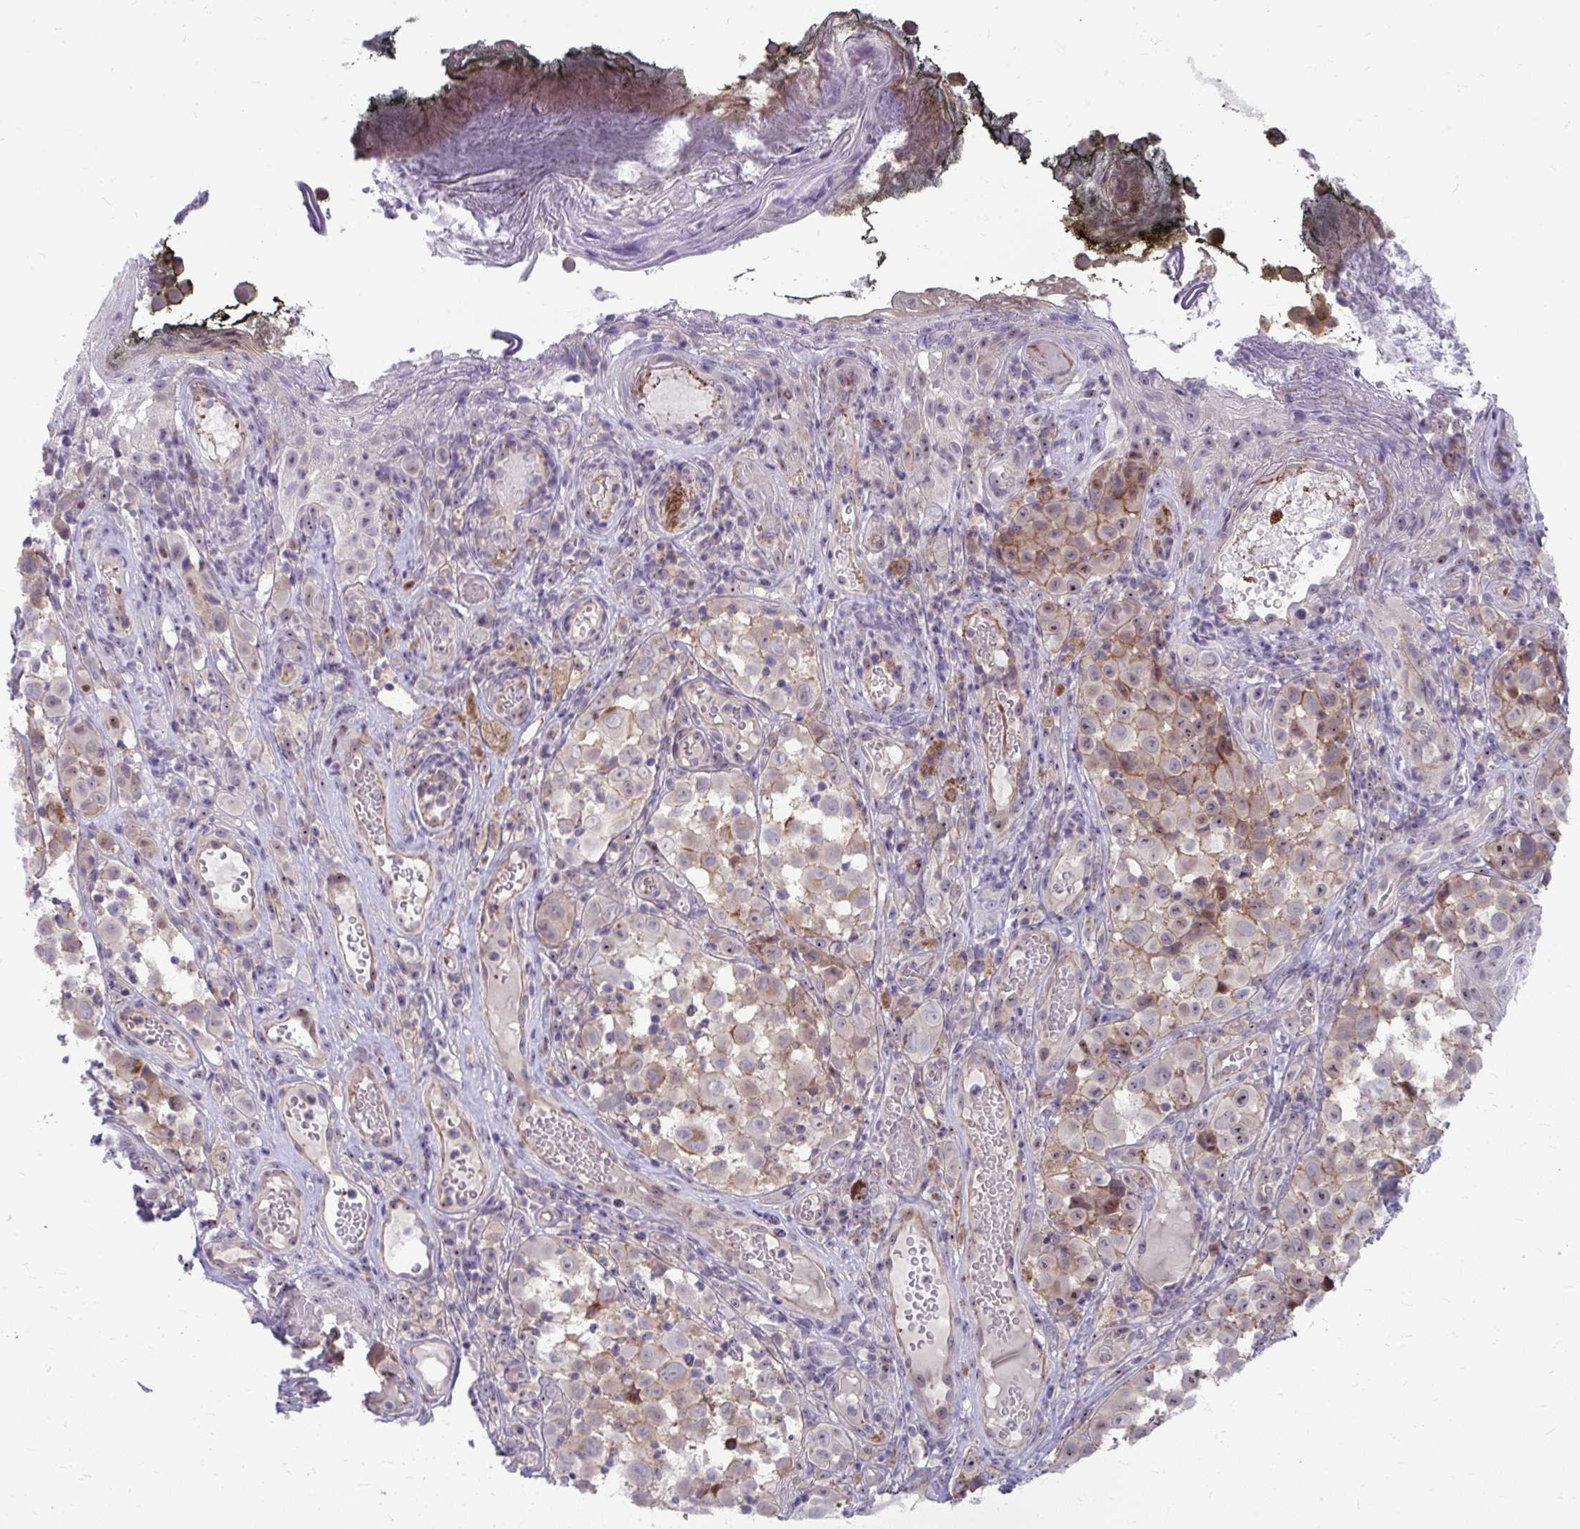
{"staining": {"intensity": "weak", "quantity": "<25%", "location": "cytoplasmic/membranous"}, "tissue": "melanoma", "cell_type": "Tumor cells", "image_type": "cancer", "snomed": [{"axis": "morphology", "description": "Malignant melanoma, NOS"}, {"axis": "topography", "description": "Skin"}], "caption": "An immunohistochemistry (IHC) micrograph of malignant melanoma is shown. There is no staining in tumor cells of malignant melanoma. The staining was performed using DAB to visualize the protein expression in brown, while the nuclei were stained in blue with hematoxylin (Magnification: 20x).", "gene": "MUS81", "patient": {"sex": "male", "age": 64}}